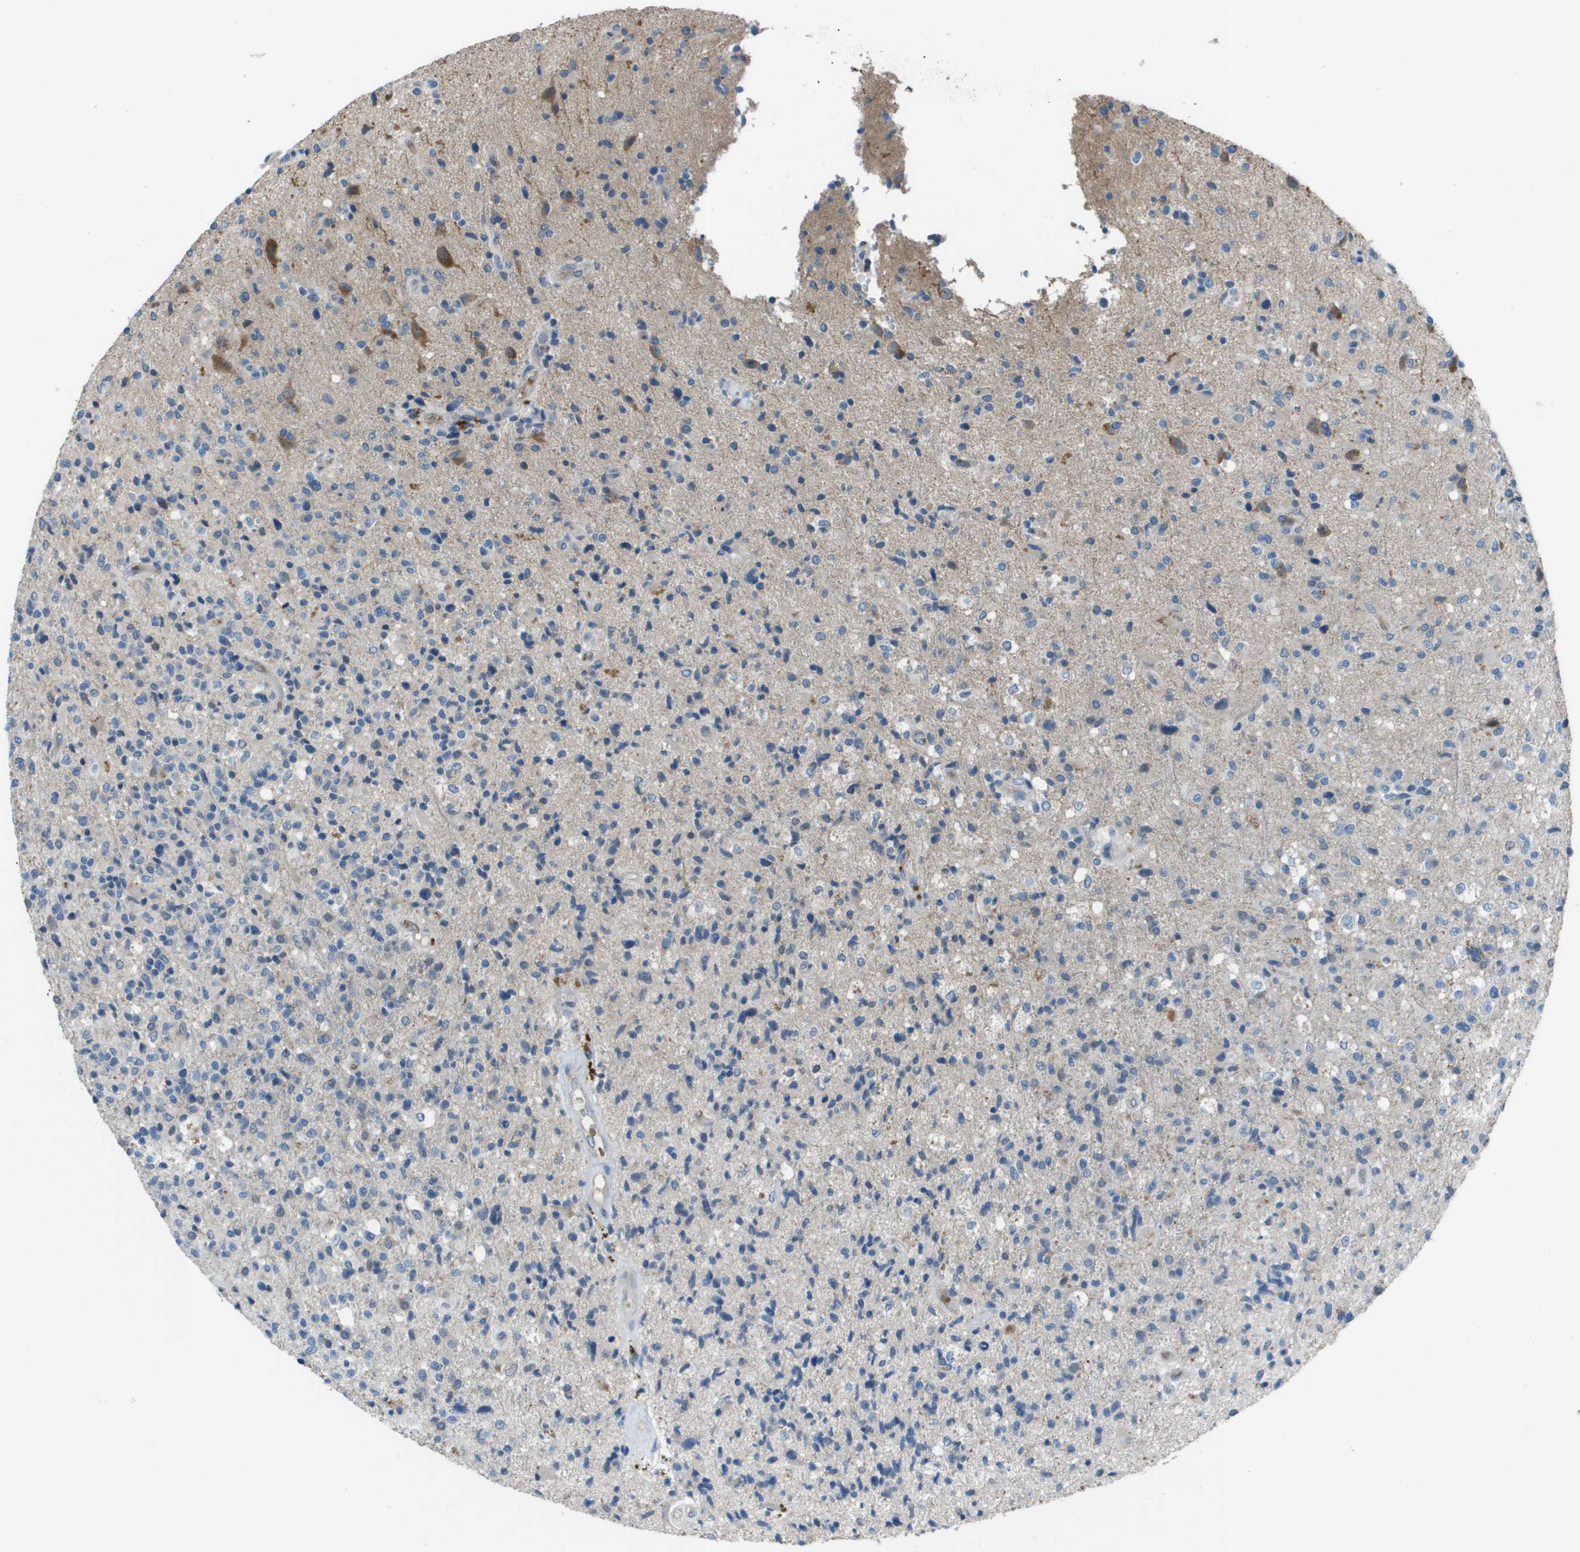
{"staining": {"intensity": "negative", "quantity": "none", "location": "none"}, "tissue": "glioma", "cell_type": "Tumor cells", "image_type": "cancer", "snomed": [{"axis": "morphology", "description": "Glioma, malignant, High grade"}, {"axis": "topography", "description": "Brain"}], "caption": "Malignant glioma (high-grade) was stained to show a protein in brown. There is no significant expression in tumor cells.", "gene": "CAMK4", "patient": {"sex": "male", "age": 72}}